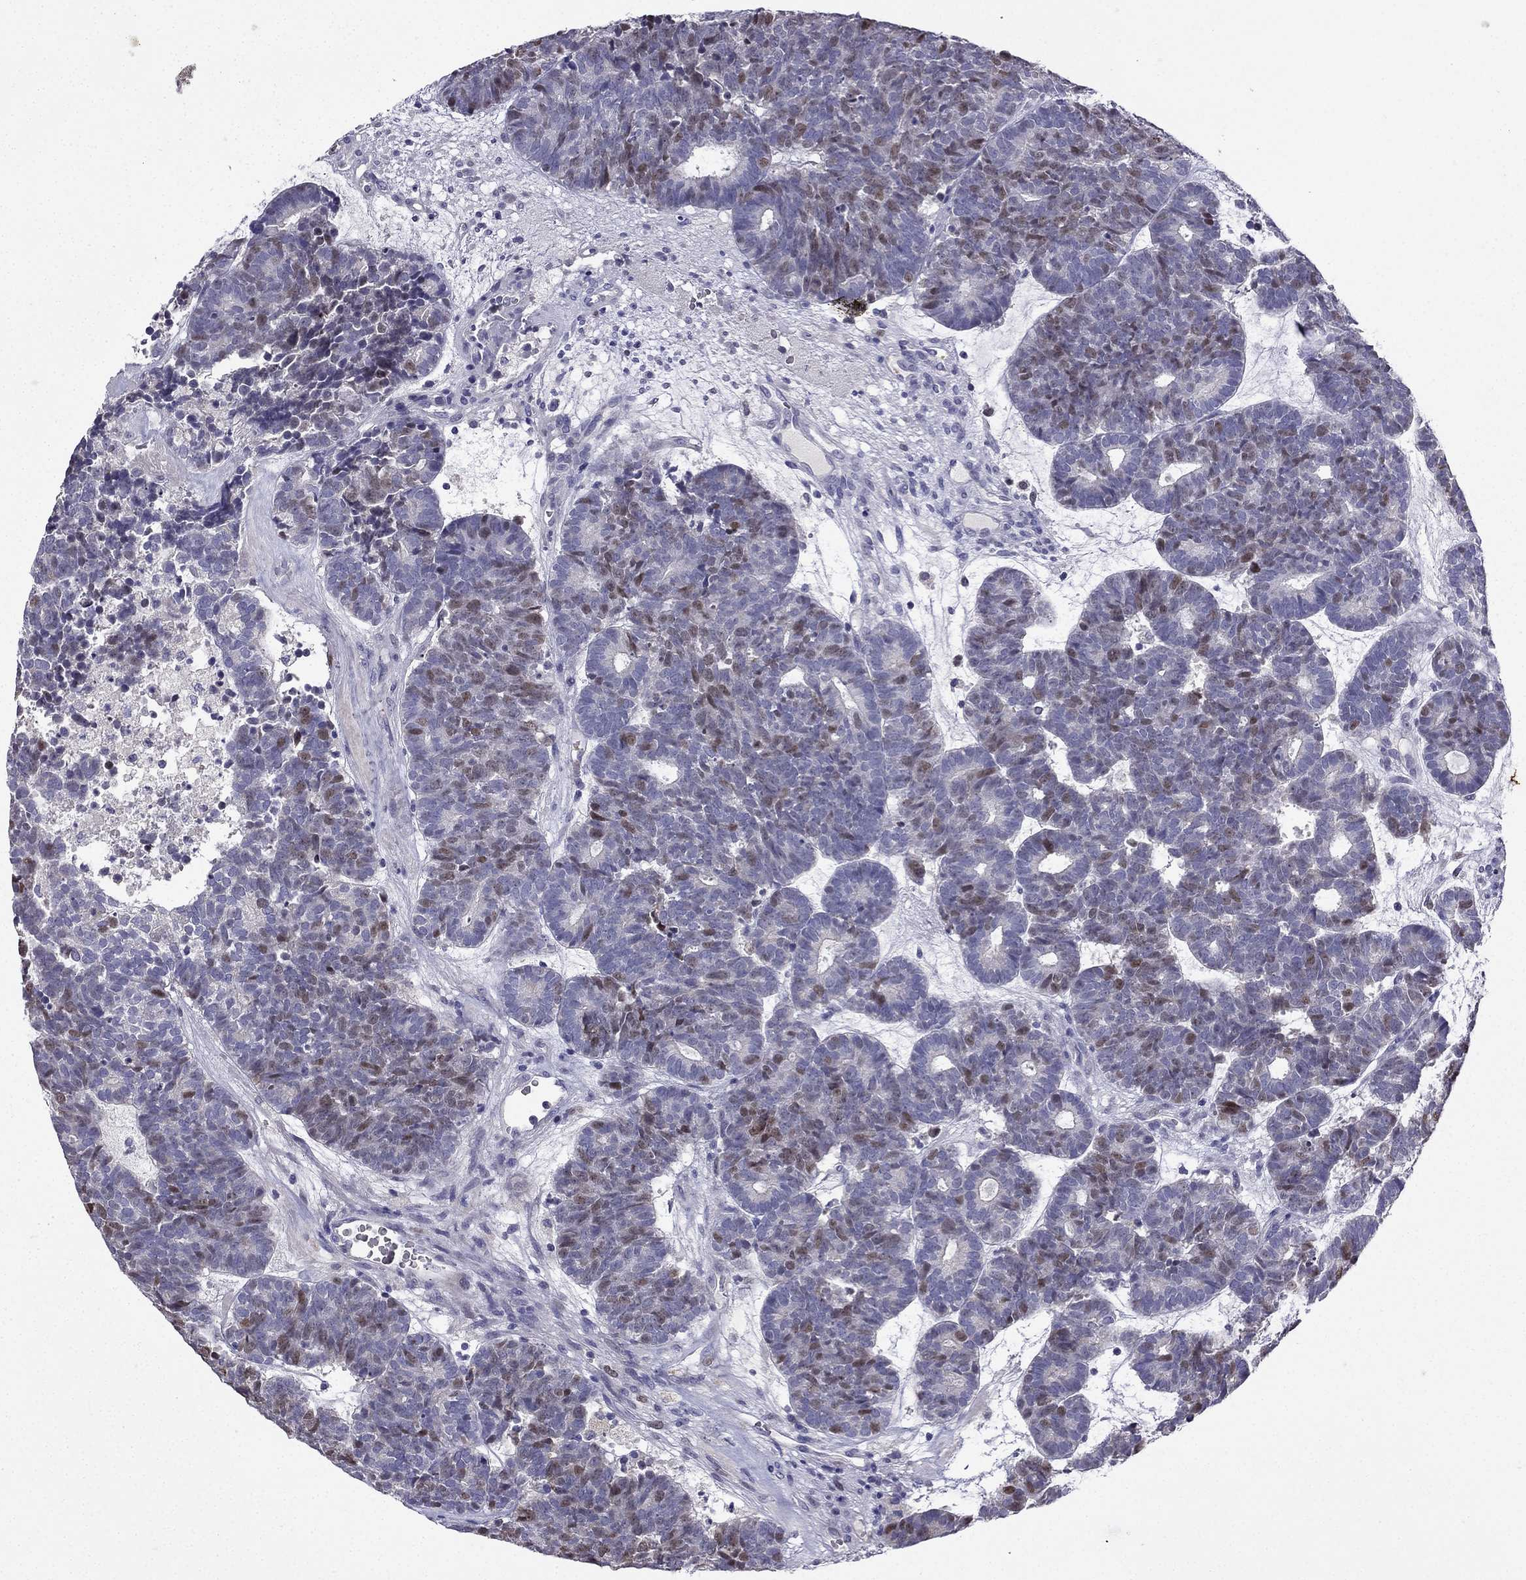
{"staining": {"intensity": "moderate", "quantity": "<25%", "location": "nuclear"}, "tissue": "head and neck cancer", "cell_type": "Tumor cells", "image_type": "cancer", "snomed": [{"axis": "morphology", "description": "Adenocarcinoma, NOS"}, {"axis": "topography", "description": "Head-Neck"}], "caption": "This histopathology image displays immunohistochemistry staining of human head and neck adenocarcinoma, with low moderate nuclear staining in approximately <25% of tumor cells.", "gene": "UHRF1", "patient": {"sex": "female", "age": 81}}